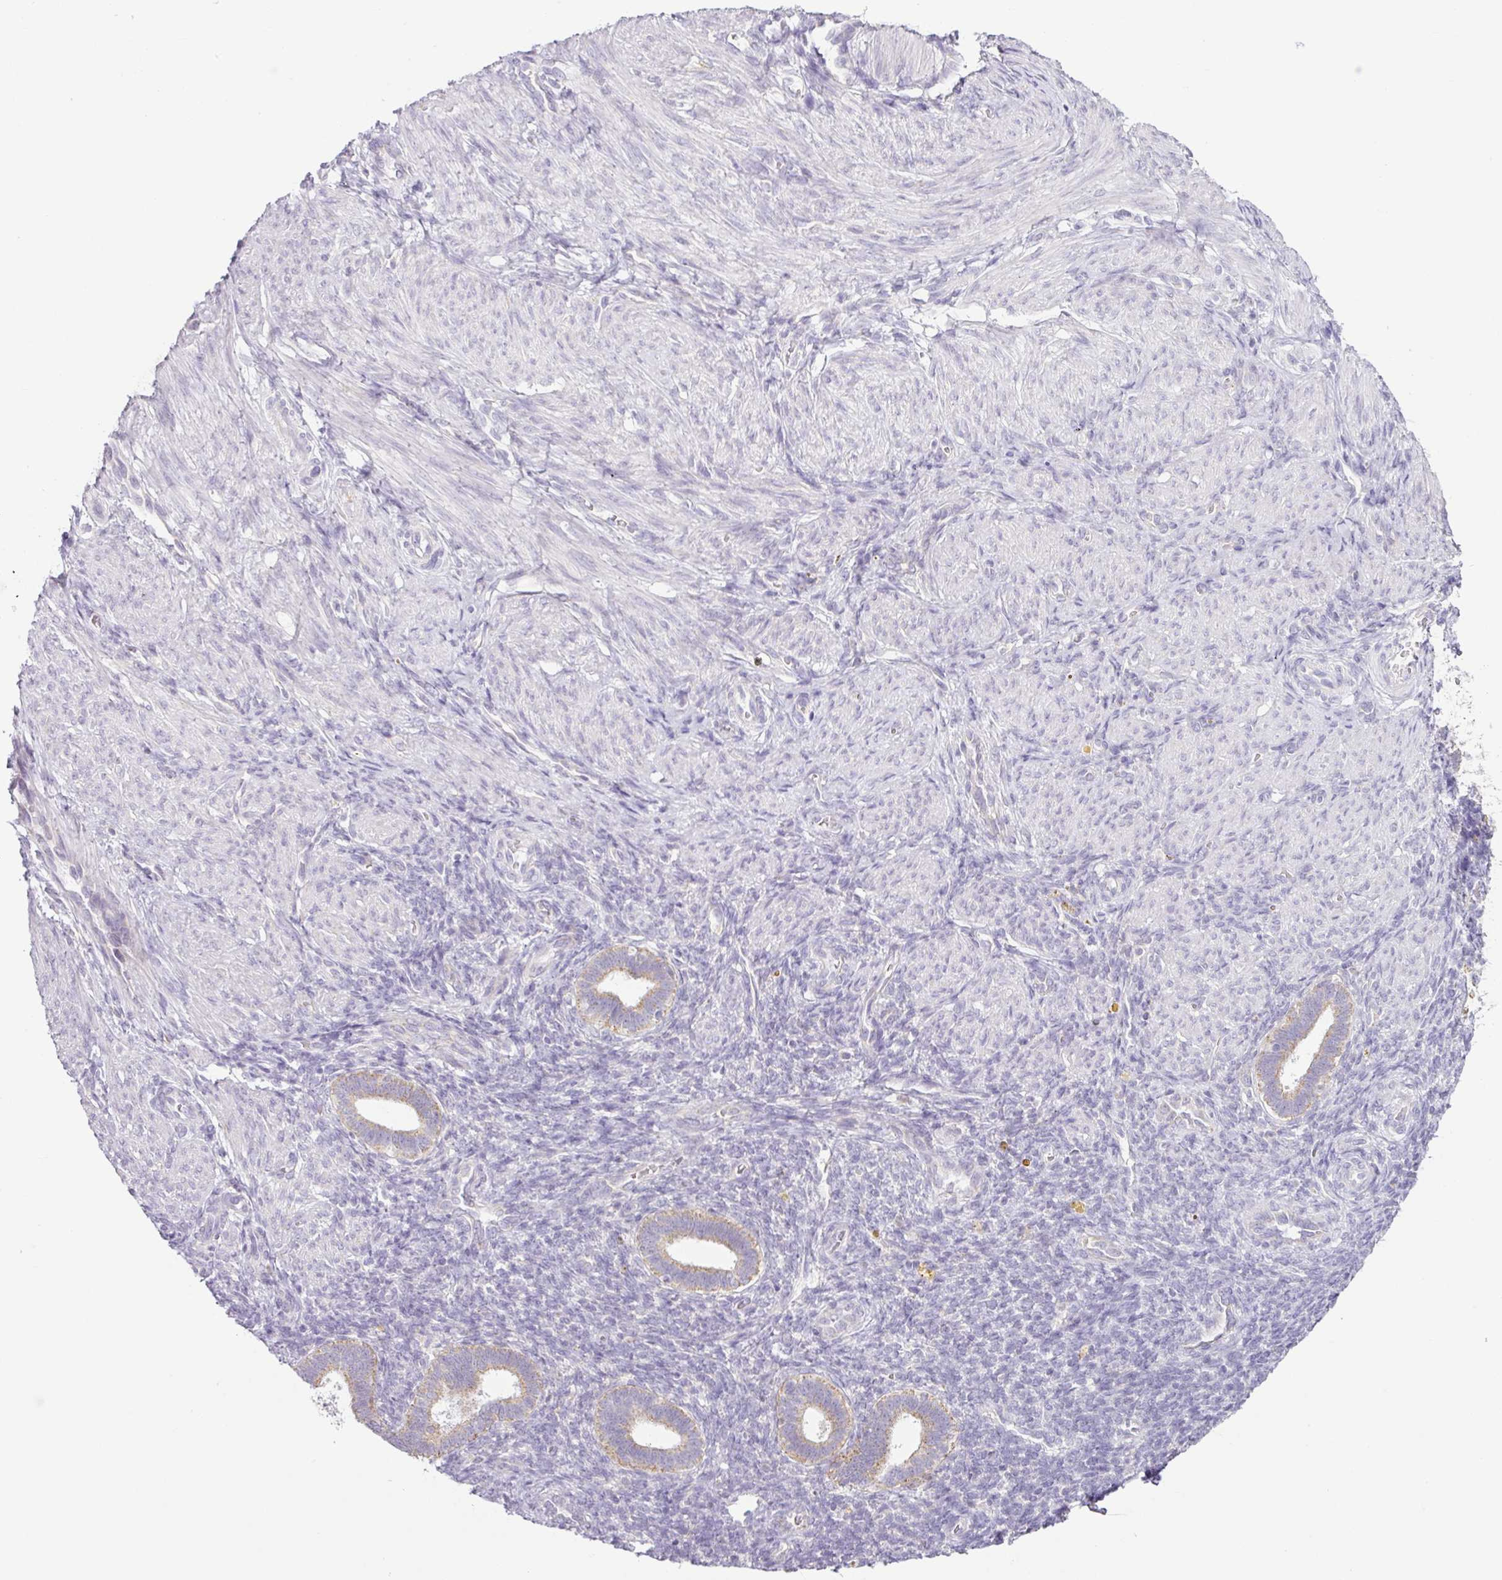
{"staining": {"intensity": "negative", "quantity": "none", "location": "none"}, "tissue": "endometrium", "cell_type": "Cells in endometrial stroma", "image_type": "normal", "snomed": [{"axis": "morphology", "description": "Normal tissue, NOS"}, {"axis": "topography", "description": "Endometrium"}], "caption": "The micrograph exhibits no staining of cells in endometrial stroma in benign endometrium.", "gene": "HMCN2", "patient": {"sex": "female", "age": 34}}